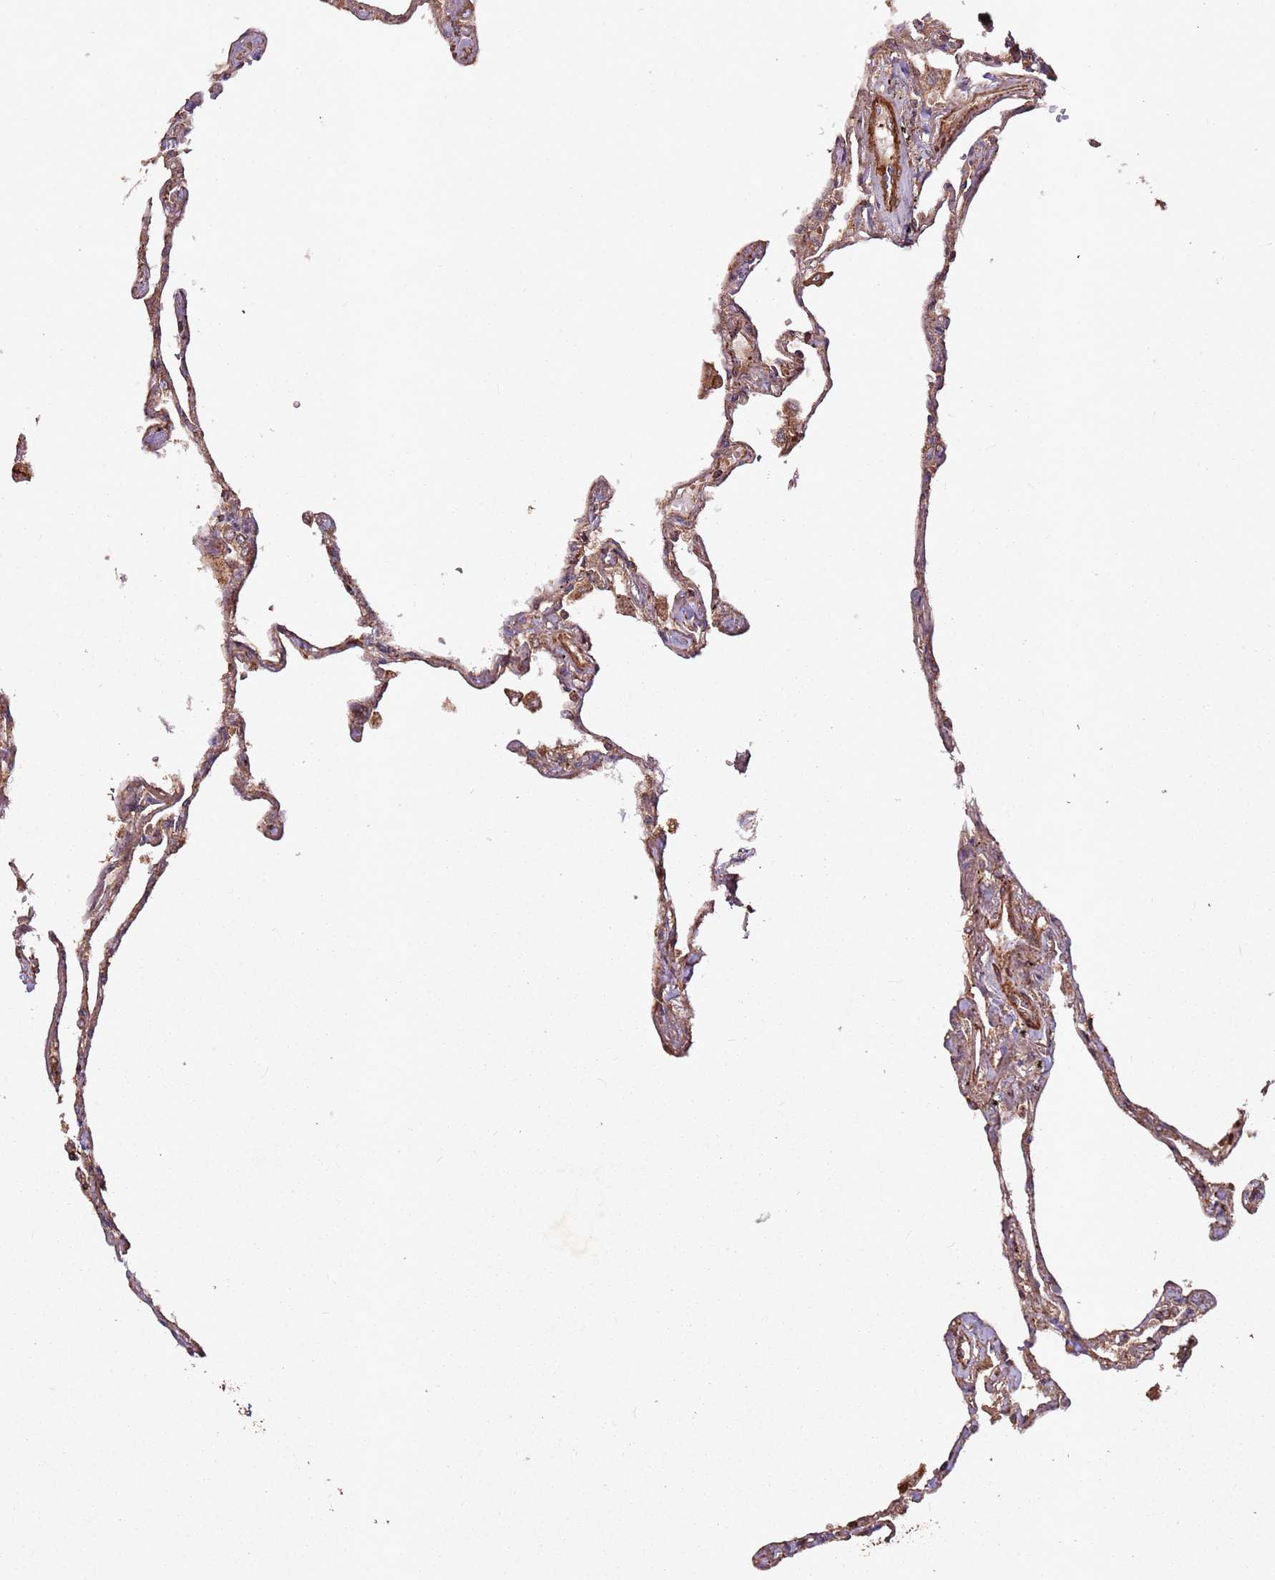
{"staining": {"intensity": "moderate", "quantity": ">75%", "location": "cytoplasmic/membranous"}, "tissue": "lung", "cell_type": "Alveolar cells", "image_type": "normal", "snomed": [{"axis": "morphology", "description": "Normal tissue, NOS"}, {"axis": "topography", "description": "Lung"}], "caption": "This photomicrograph demonstrates immunohistochemistry (IHC) staining of benign human lung, with medium moderate cytoplasmic/membranous staining in approximately >75% of alveolar cells.", "gene": "FAM186A", "patient": {"sex": "female", "age": 67}}